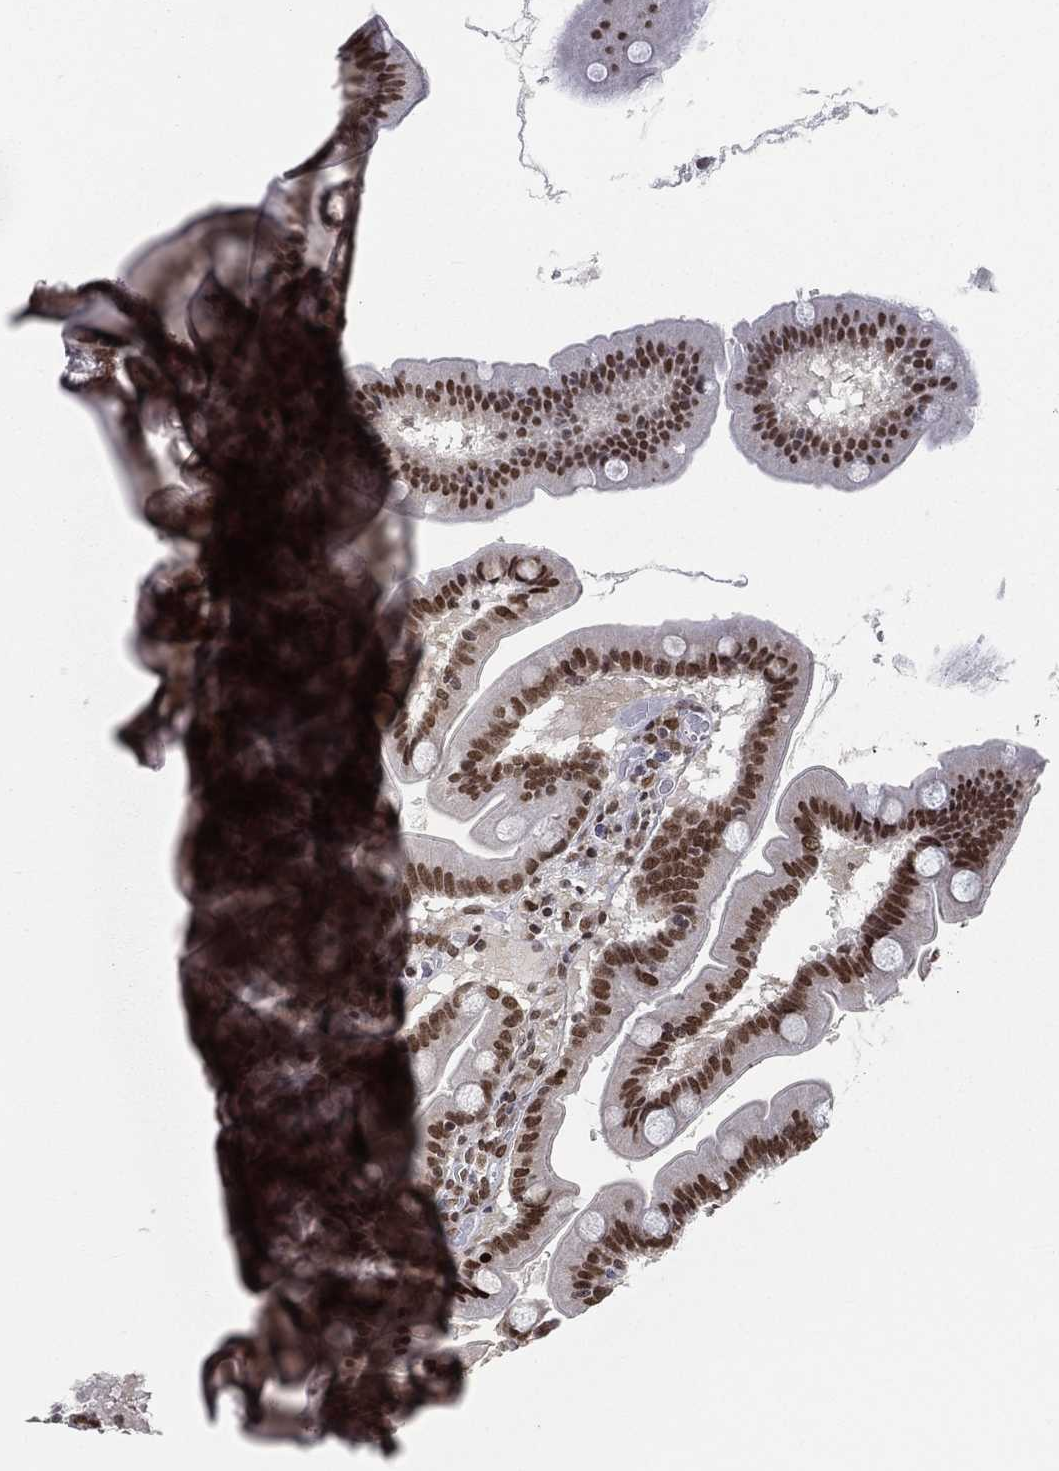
{"staining": {"intensity": "moderate", "quantity": ">75%", "location": "nuclear"}, "tissue": "duodenum", "cell_type": "Glandular cells", "image_type": "normal", "snomed": [{"axis": "morphology", "description": "Normal tissue, NOS"}, {"axis": "topography", "description": "Duodenum"}], "caption": "The histopathology image displays staining of normal duodenum, revealing moderate nuclear protein positivity (brown color) within glandular cells.", "gene": "FUBP3", "patient": {"sex": "male", "age": 59}}